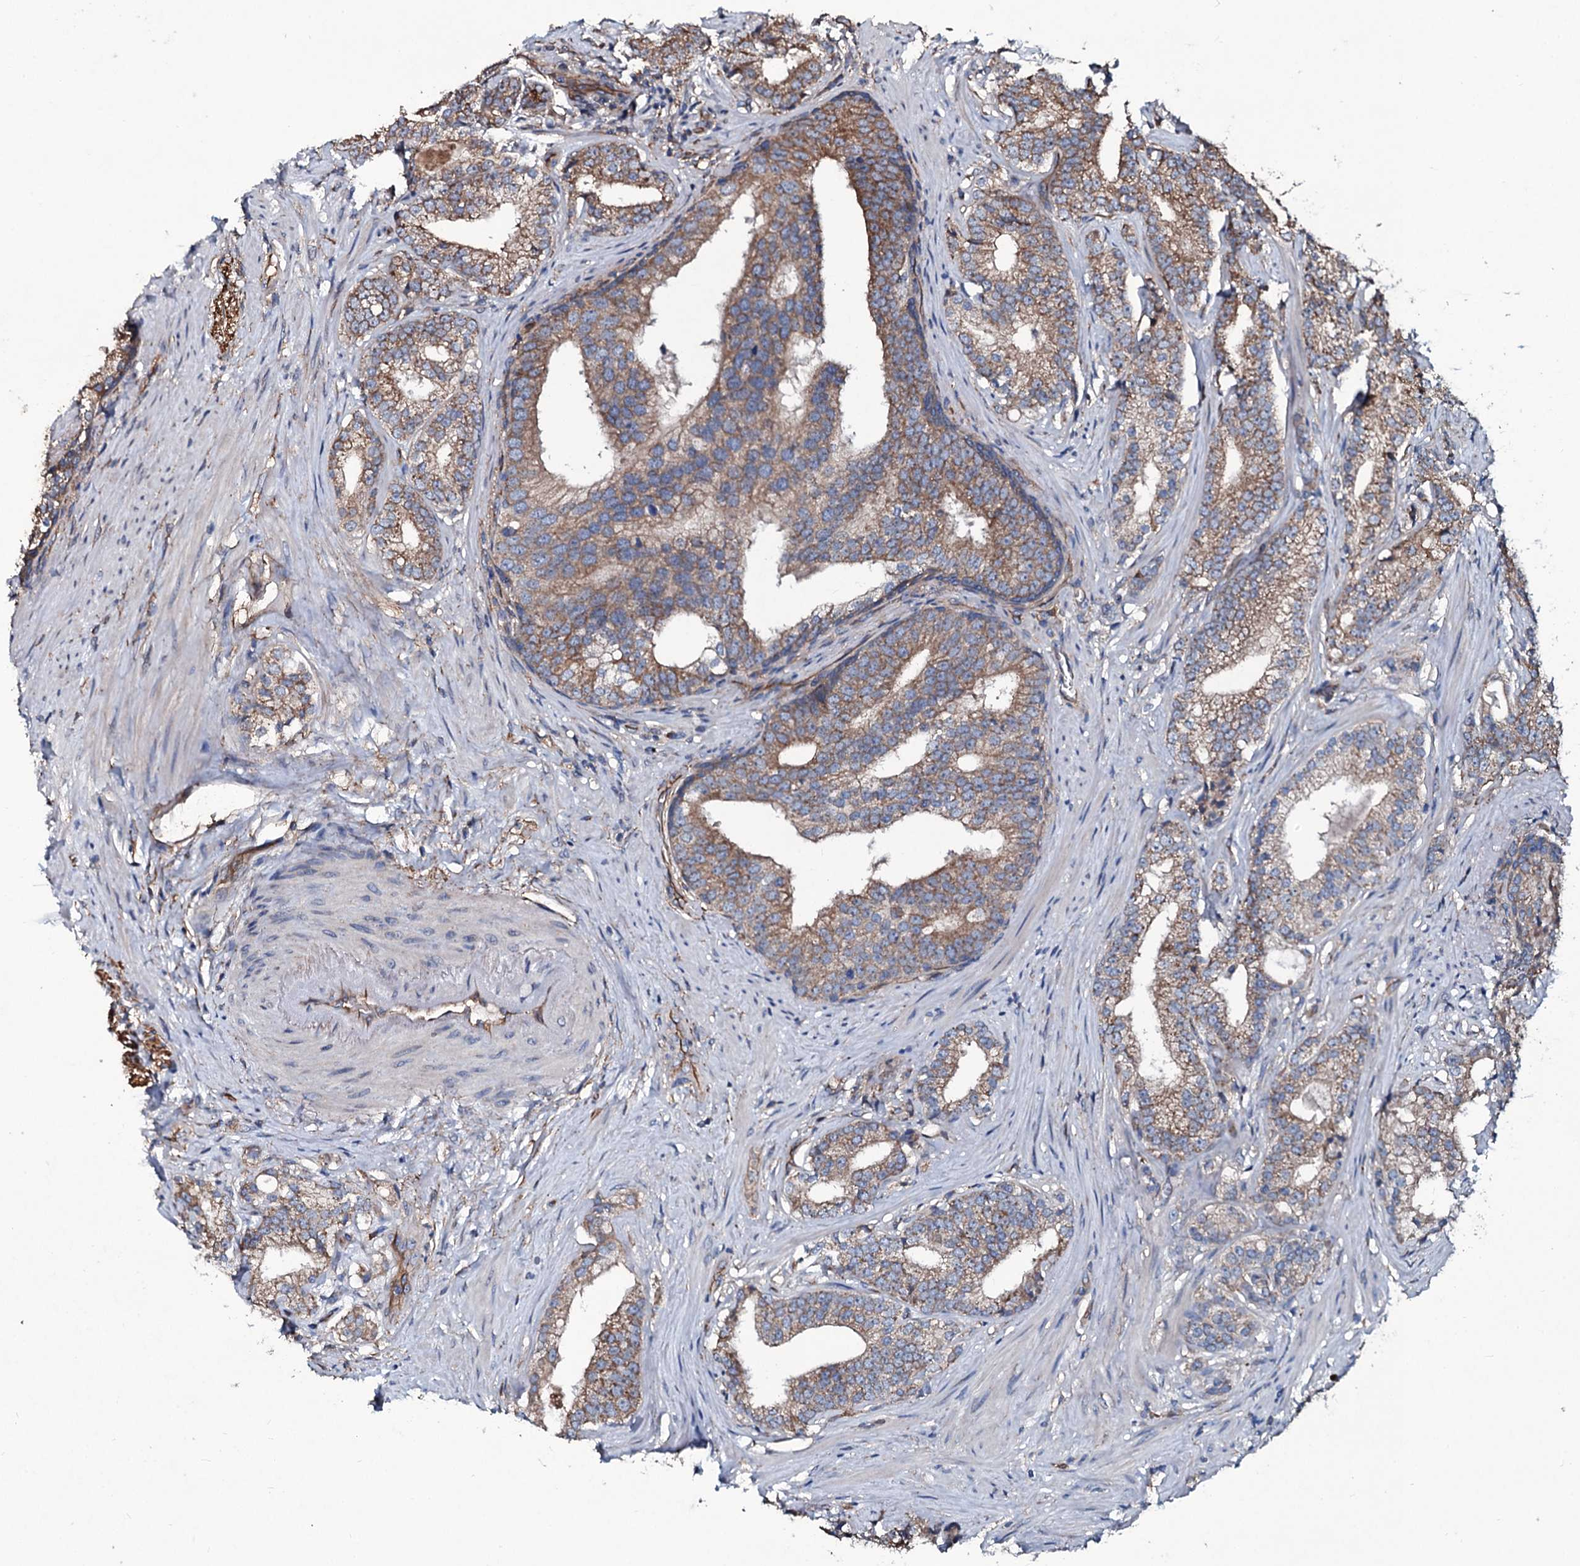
{"staining": {"intensity": "moderate", "quantity": ">75%", "location": "cytoplasmic/membranous"}, "tissue": "prostate cancer", "cell_type": "Tumor cells", "image_type": "cancer", "snomed": [{"axis": "morphology", "description": "Adenocarcinoma, Low grade"}, {"axis": "topography", "description": "Prostate"}], "caption": "Human adenocarcinoma (low-grade) (prostate) stained with a brown dye reveals moderate cytoplasmic/membranous positive staining in about >75% of tumor cells.", "gene": "DMAC2", "patient": {"sex": "male", "age": 71}}